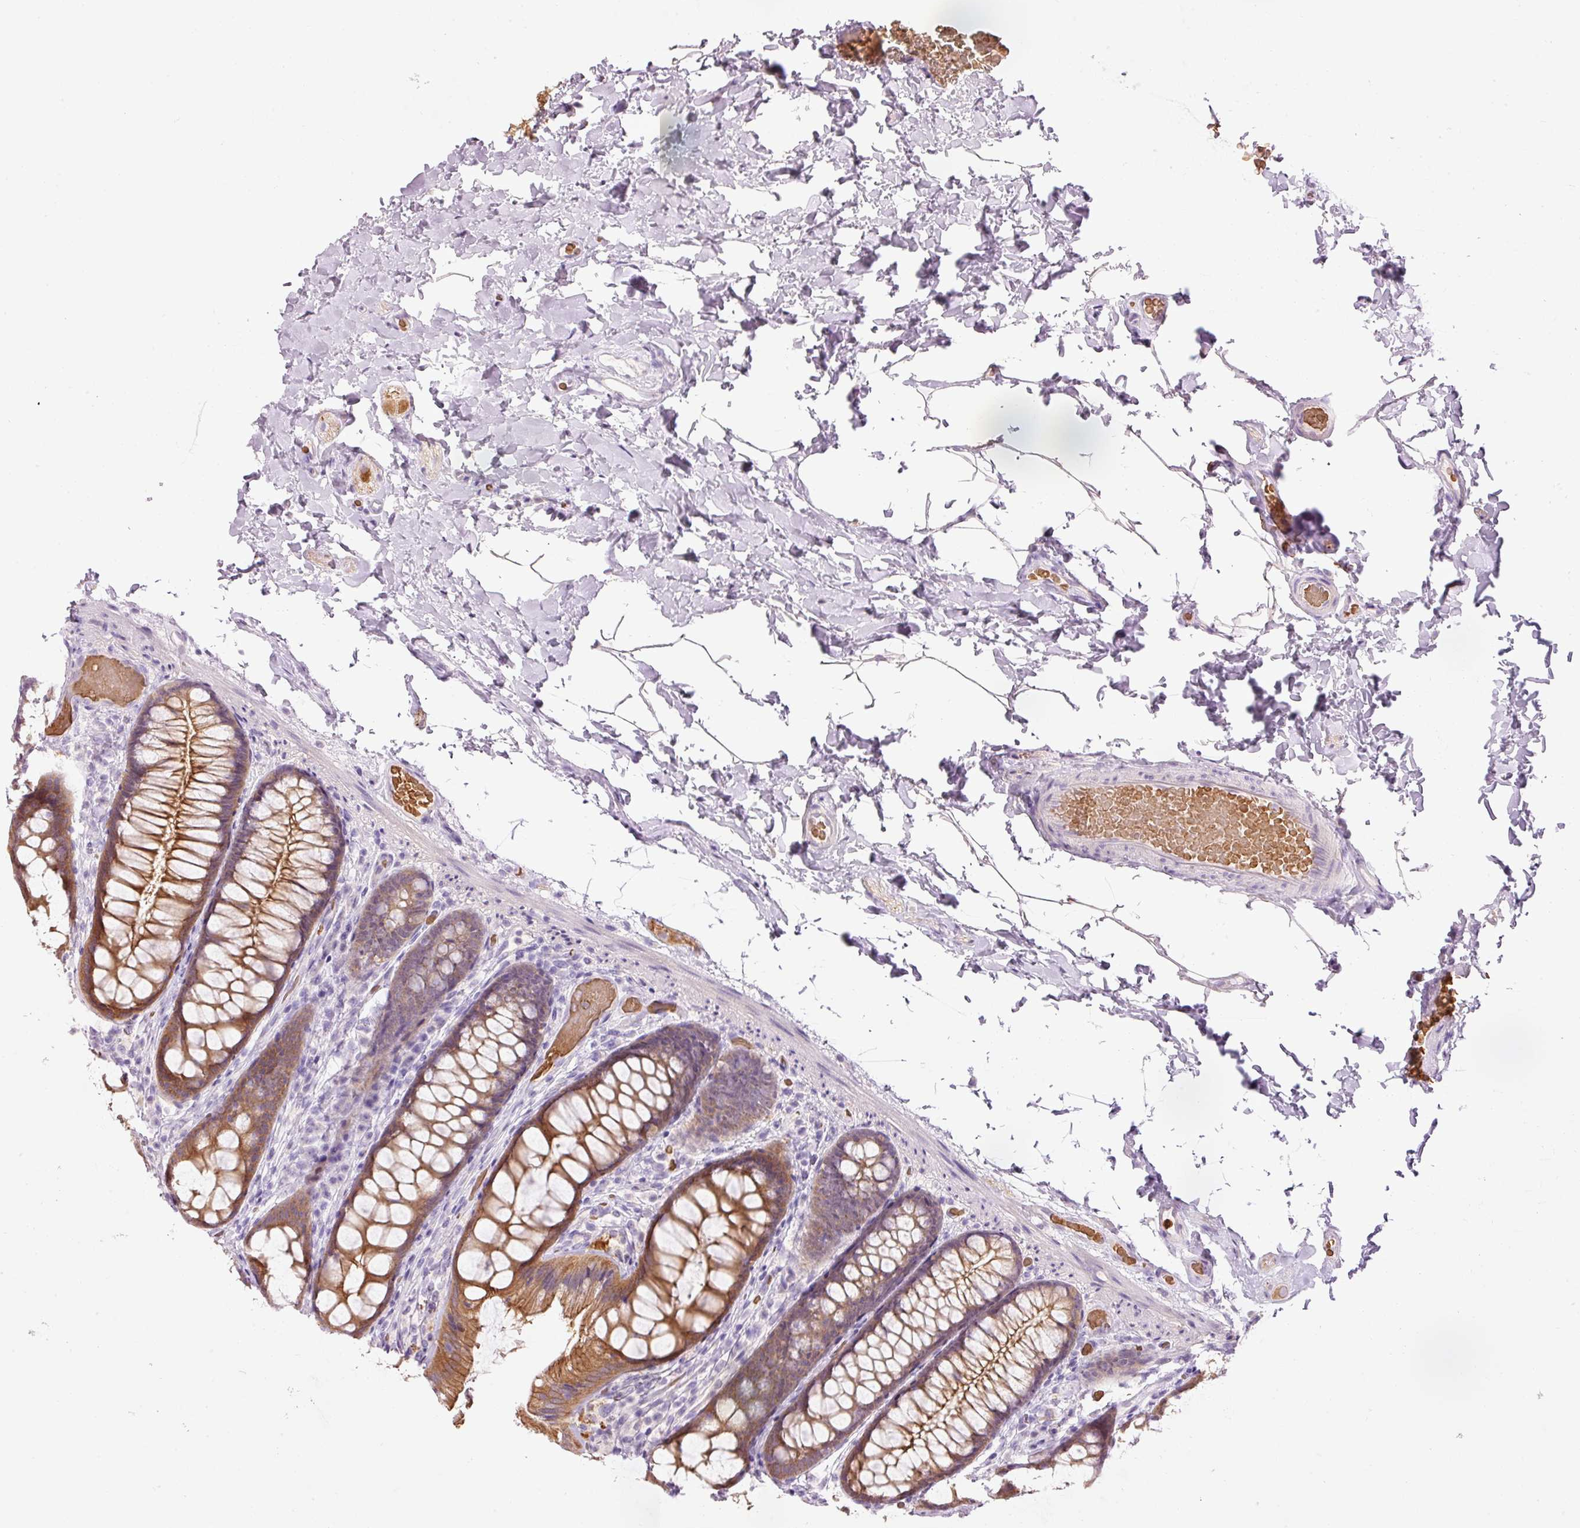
{"staining": {"intensity": "negative", "quantity": "none", "location": "none"}, "tissue": "colon", "cell_type": "Endothelial cells", "image_type": "normal", "snomed": [{"axis": "morphology", "description": "Normal tissue, NOS"}, {"axis": "topography", "description": "Colon"}], "caption": "DAB immunohistochemical staining of benign human colon displays no significant expression in endothelial cells.", "gene": "DHRS11", "patient": {"sex": "male", "age": 46}}